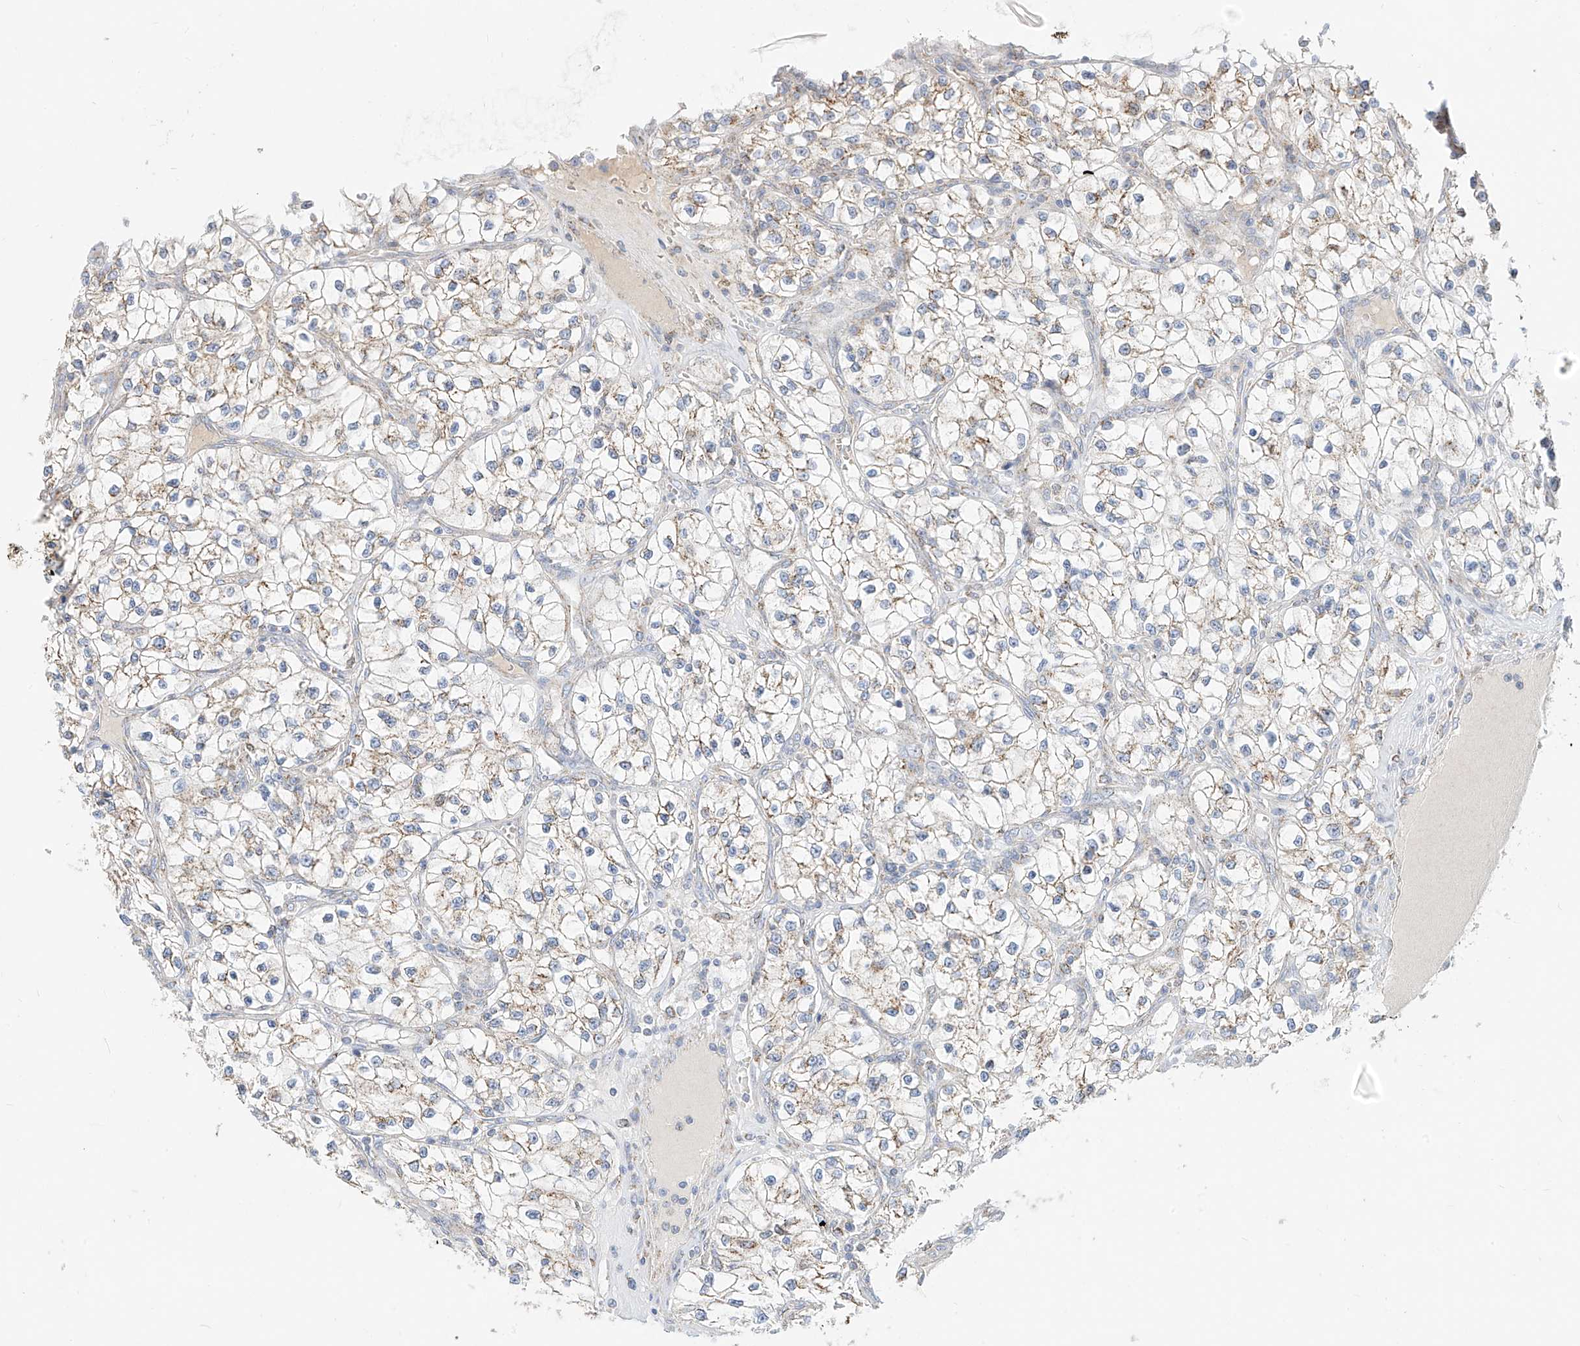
{"staining": {"intensity": "weak", "quantity": "25%-75%", "location": "cytoplasmic/membranous"}, "tissue": "renal cancer", "cell_type": "Tumor cells", "image_type": "cancer", "snomed": [{"axis": "morphology", "description": "Adenocarcinoma, NOS"}, {"axis": "topography", "description": "Kidney"}], "caption": "Renal adenocarcinoma was stained to show a protein in brown. There is low levels of weak cytoplasmic/membranous staining in about 25%-75% of tumor cells. (IHC, brightfield microscopy, high magnification).", "gene": "RASA2", "patient": {"sex": "female", "age": 57}}